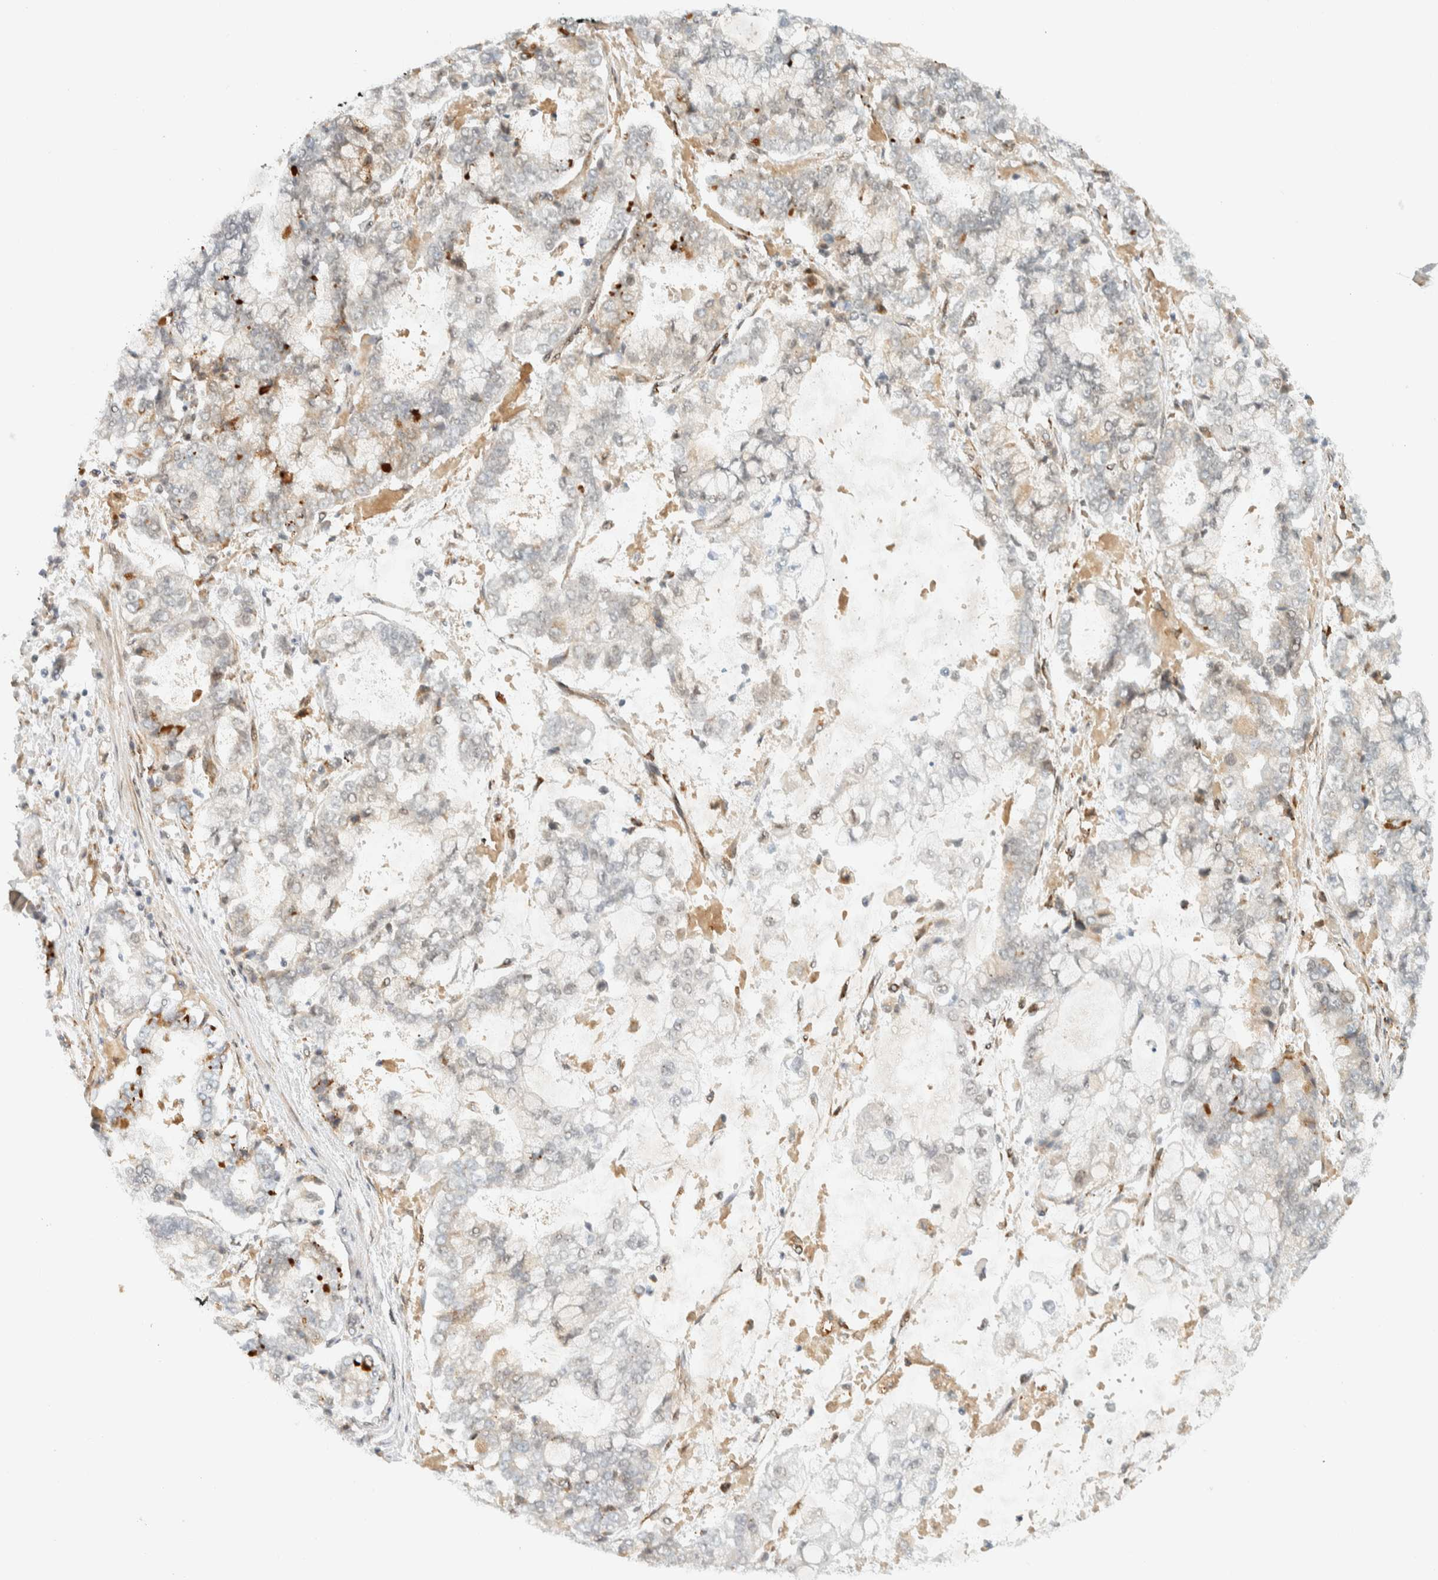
{"staining": {"intensity": "negative", "quantity": "none", "location": "none"}, "tissue": "stomach cancer", "cell_type": "Tumor cells", "image_type": "cancer", "snomed": [{"axis": "morphology", "description": "Adenocarcinoma, NOS"}, {"axis": "topography", "description": "Stomach"}], "caption": "Immunohistochemistry photomicrograph of neoplastic tissue: stomach cancer stained with DAB reveals no significant protein positivity in tumor cells.", "gene": "ITPRID1", "patient": {"sex": "male", "age": 76}}